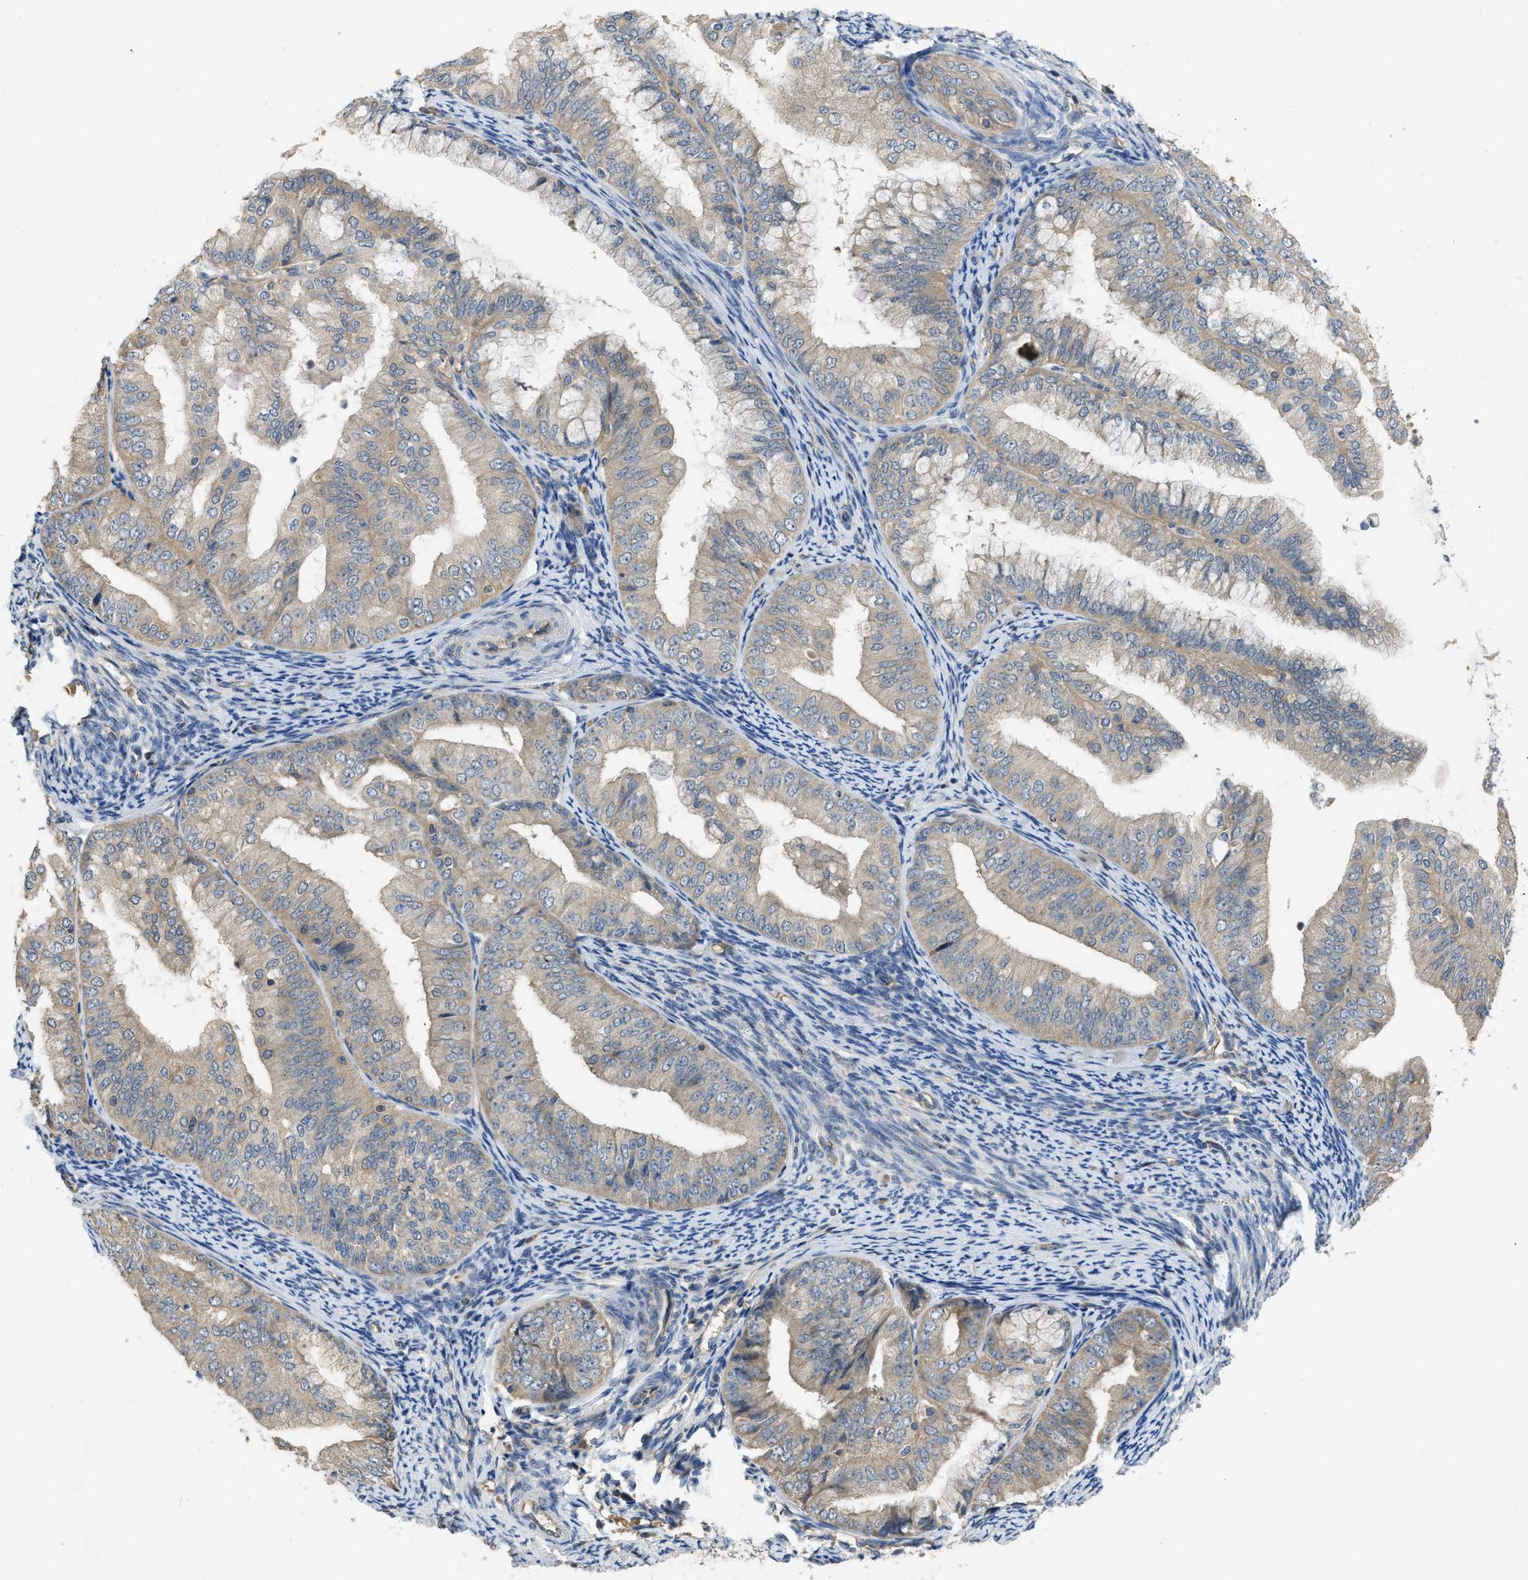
{"staining": {"intensity": "weak", "quantity": "25%-75%", "location": "cytoplasmic/membranous"}, "tissue": "endometrial cancer", "cell_type": "Tumor cells", "image_type": "cancer", "snomed": [{"axis": "morphology", "description": "Adenocarcinoma, NOS"}, {"axis": "topography", "description": "Endometrium"}], "caption": "Endometrial cancer stained for a protein demonstrates weak cytoplasmic/membranous positivity in tumor cells.", "gene": "PPP3CA", "patient": {"sex": "female", "age": 63}}